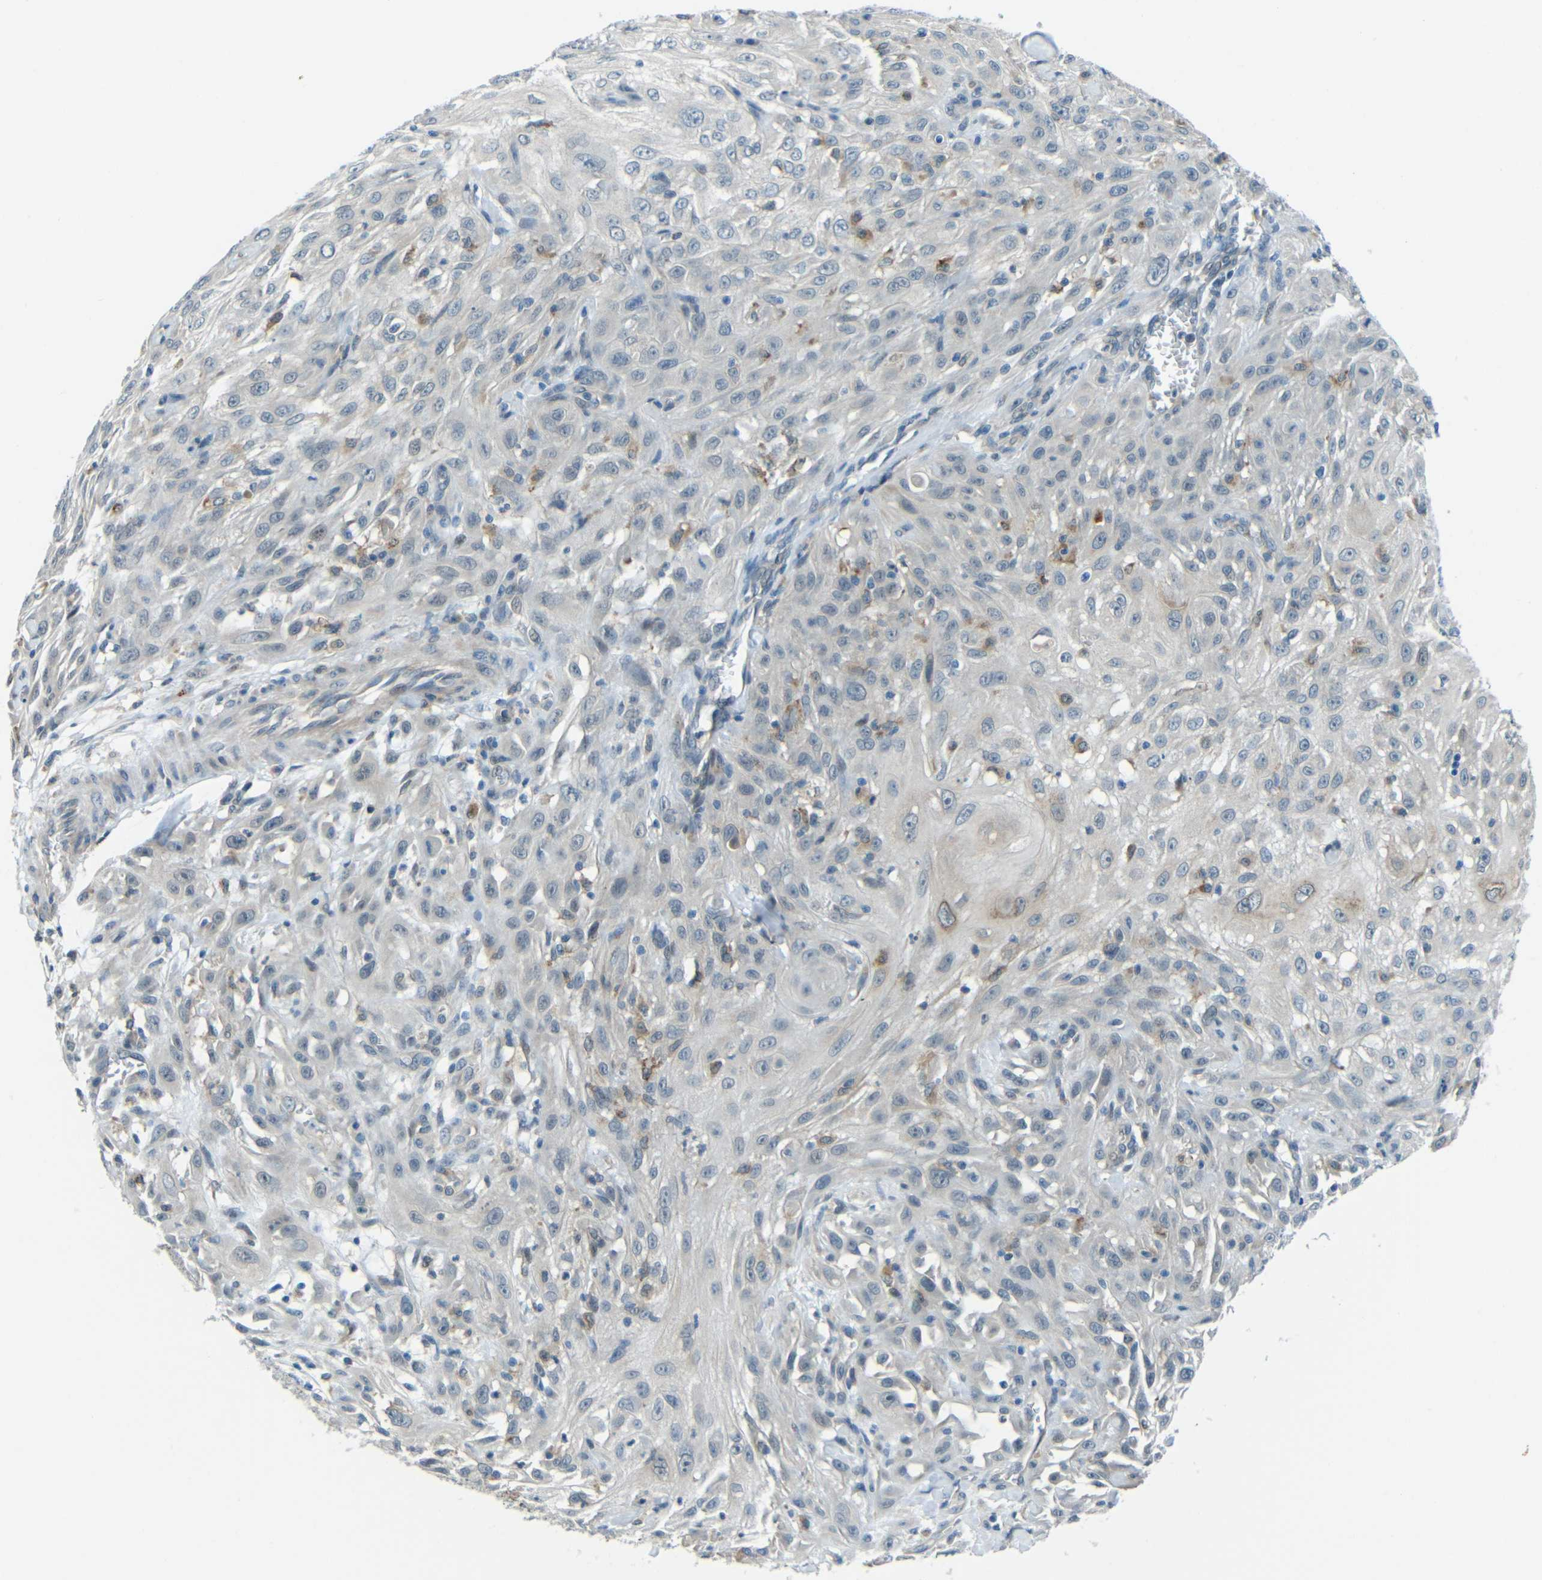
{"staining": {"intensity": "weak", "quantity": "<25%", "location": "cytoplasmic/membranous"}, "tissue": "skin cancer", "cell_type": "Tumor cells", "image_type": "cancer", "snomed": [{"axis": "morphology", "description": "Squamous cell carcinoma, NOS"}, {"axis": "topography", "description": "Skin"}], "caption": "Tumor cells are negative for brown protein staining in skin cancer.", "gene": "ANKRD22", "patient": {"sex": "male", "age": 75}}